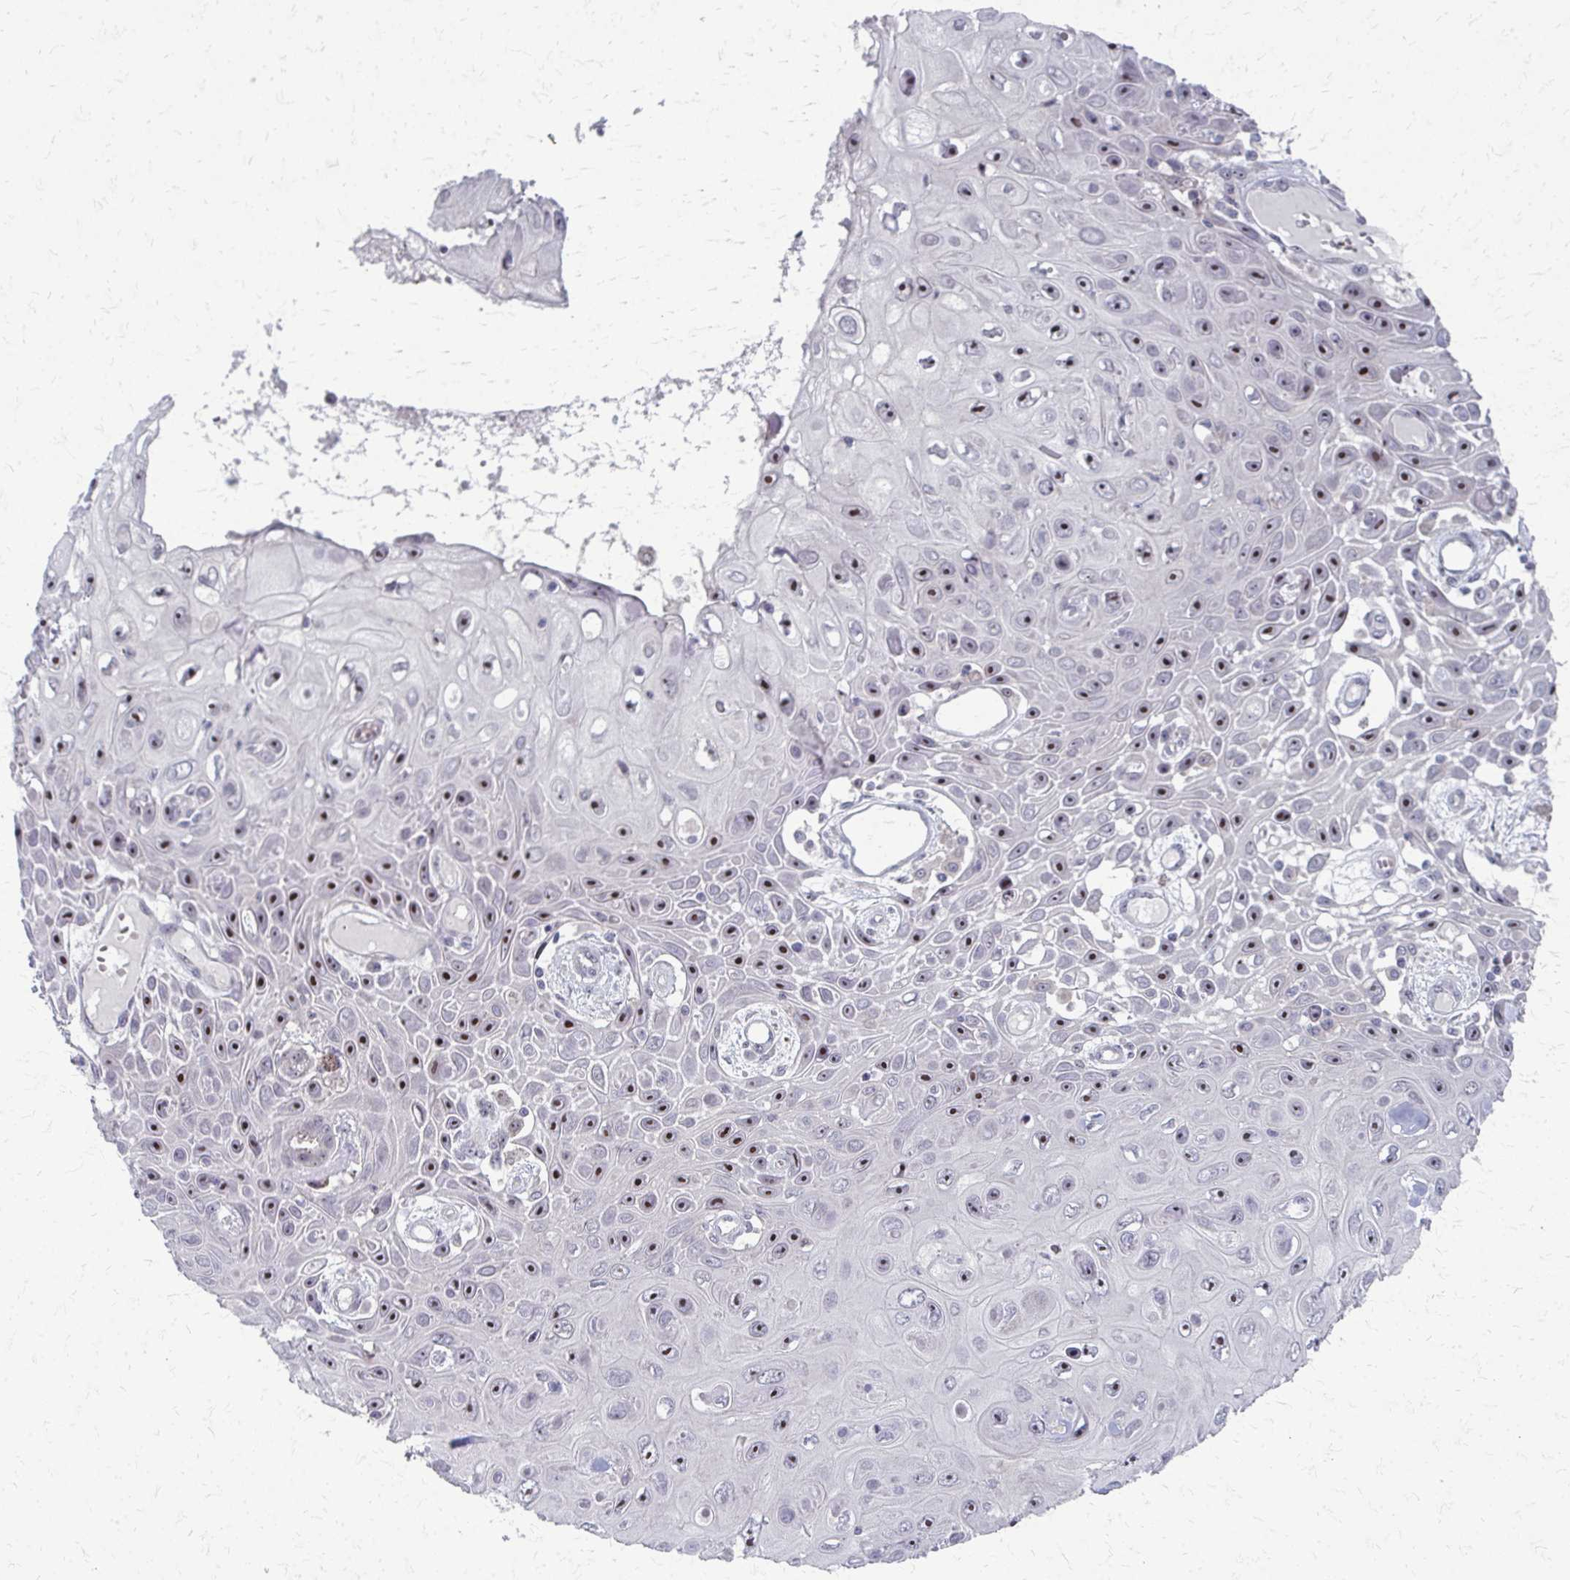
{"staining": {"intensity": "strong", "quantity": "25%-75%", "location": "nuclear"}, "tissue": "skin cancer", "cell_type": "Tumor cells", "image_type": "cancer", "snomed": [{"axis": "morphology", "description": "Squamous cell carcinoma, NOS"}, {"axis": "topography", "description": "Skin"}], "caption": "This is an image of immunohistochemistry staining of skin cancer, which shows strong staining in the nuclear of tumor cells.", "gene": "NUDT16", "patient": {"sex": "male", "age": 82}}